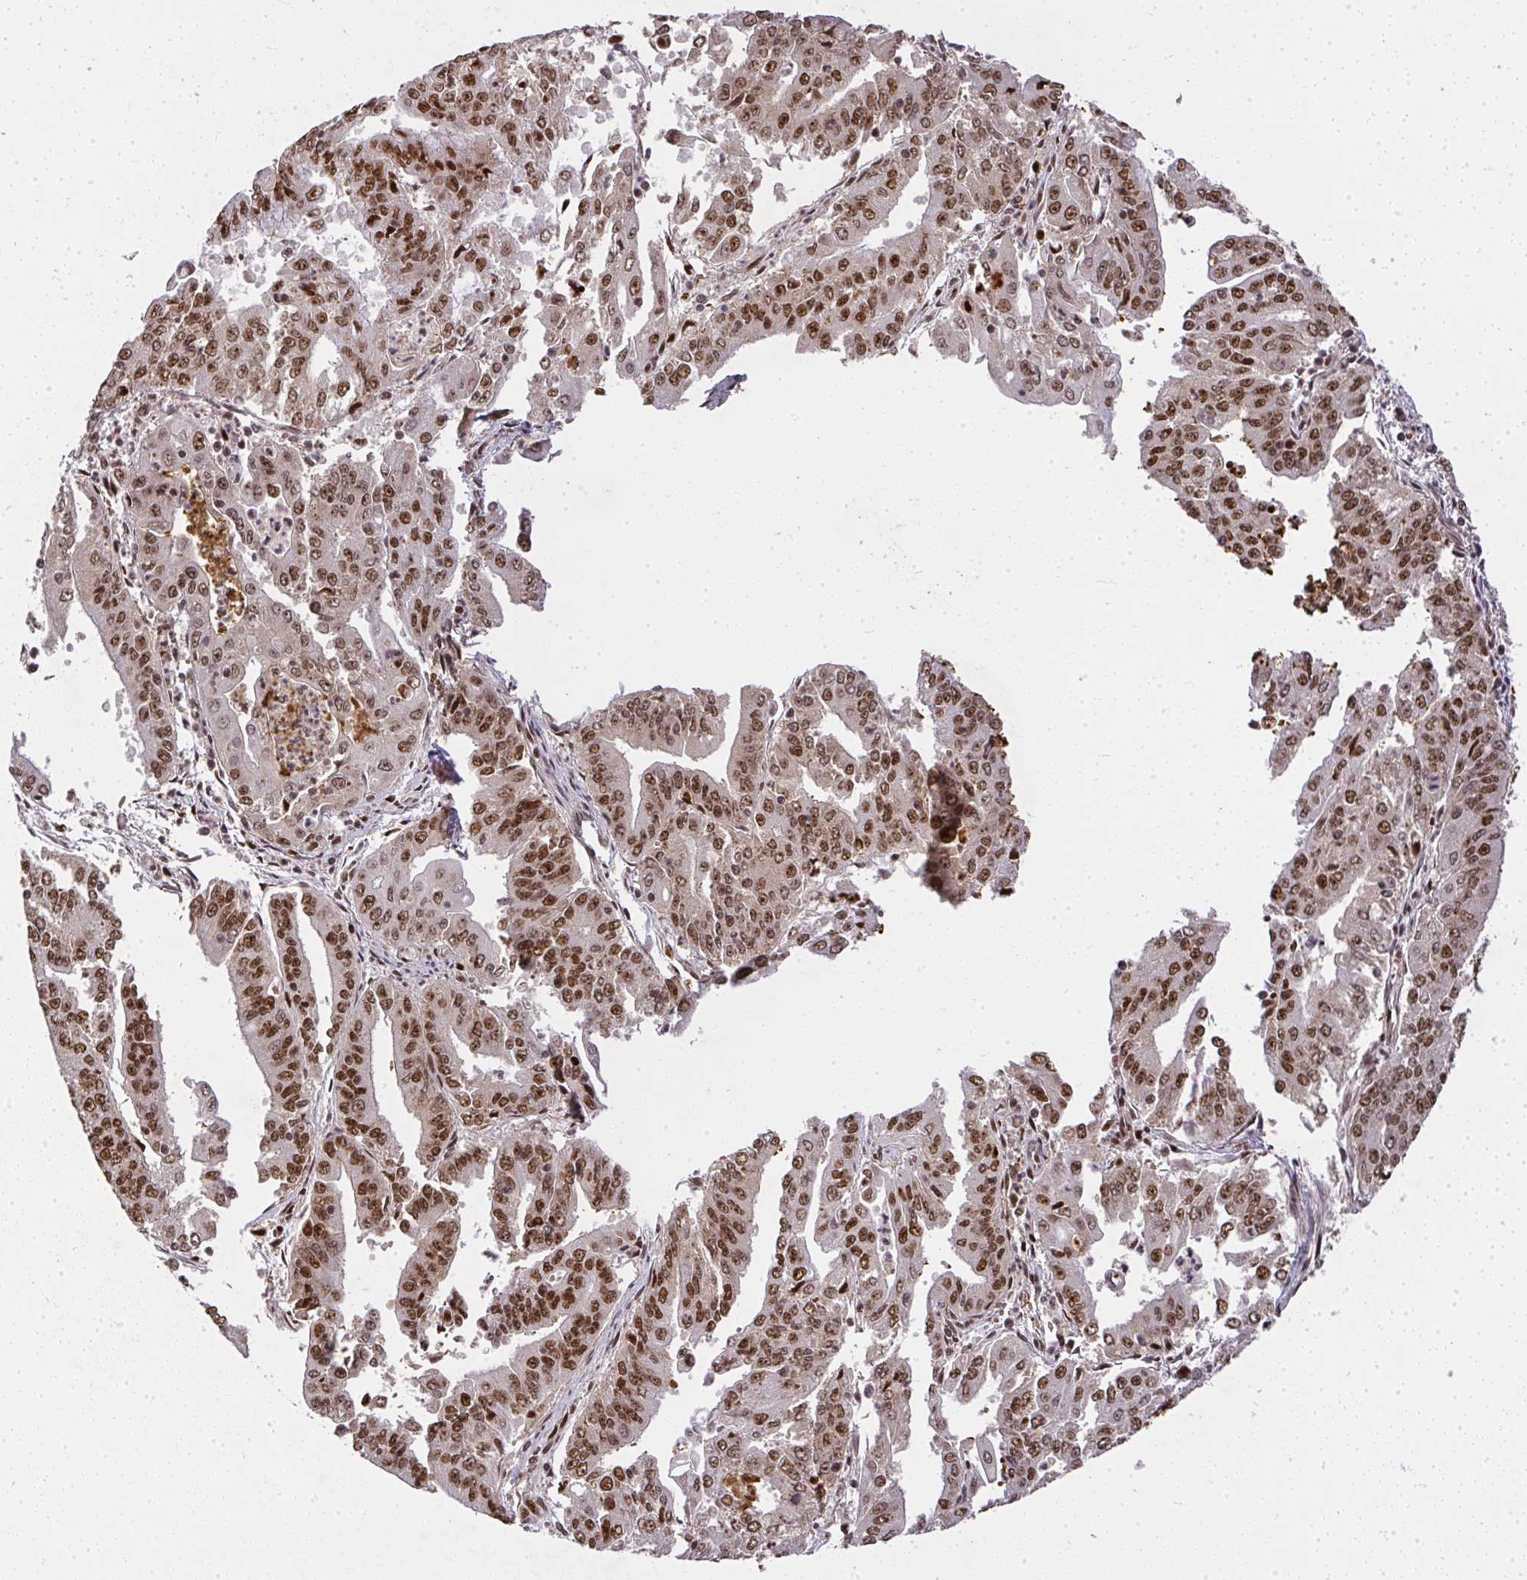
{"staining": {"intensity": "moderate", "quantity": ">75%", "location": "nuclear"}, "tissue": "cervical cancer", "cell_type": "Tumor cells", "image_type": "cancer", "snomed": [{"axis": "morphology", "description": "Adenocarcinoma, NOS"}, {"axis": "topography", "description": "Cervix"}], "caption": "This is an image of immunohistochemistry staining of cervical cancer, which shows moderate positivity in the nuclear of tumor cells.", "gene": "U2AF1", "patient": {"sex": "female", "age": 56}}